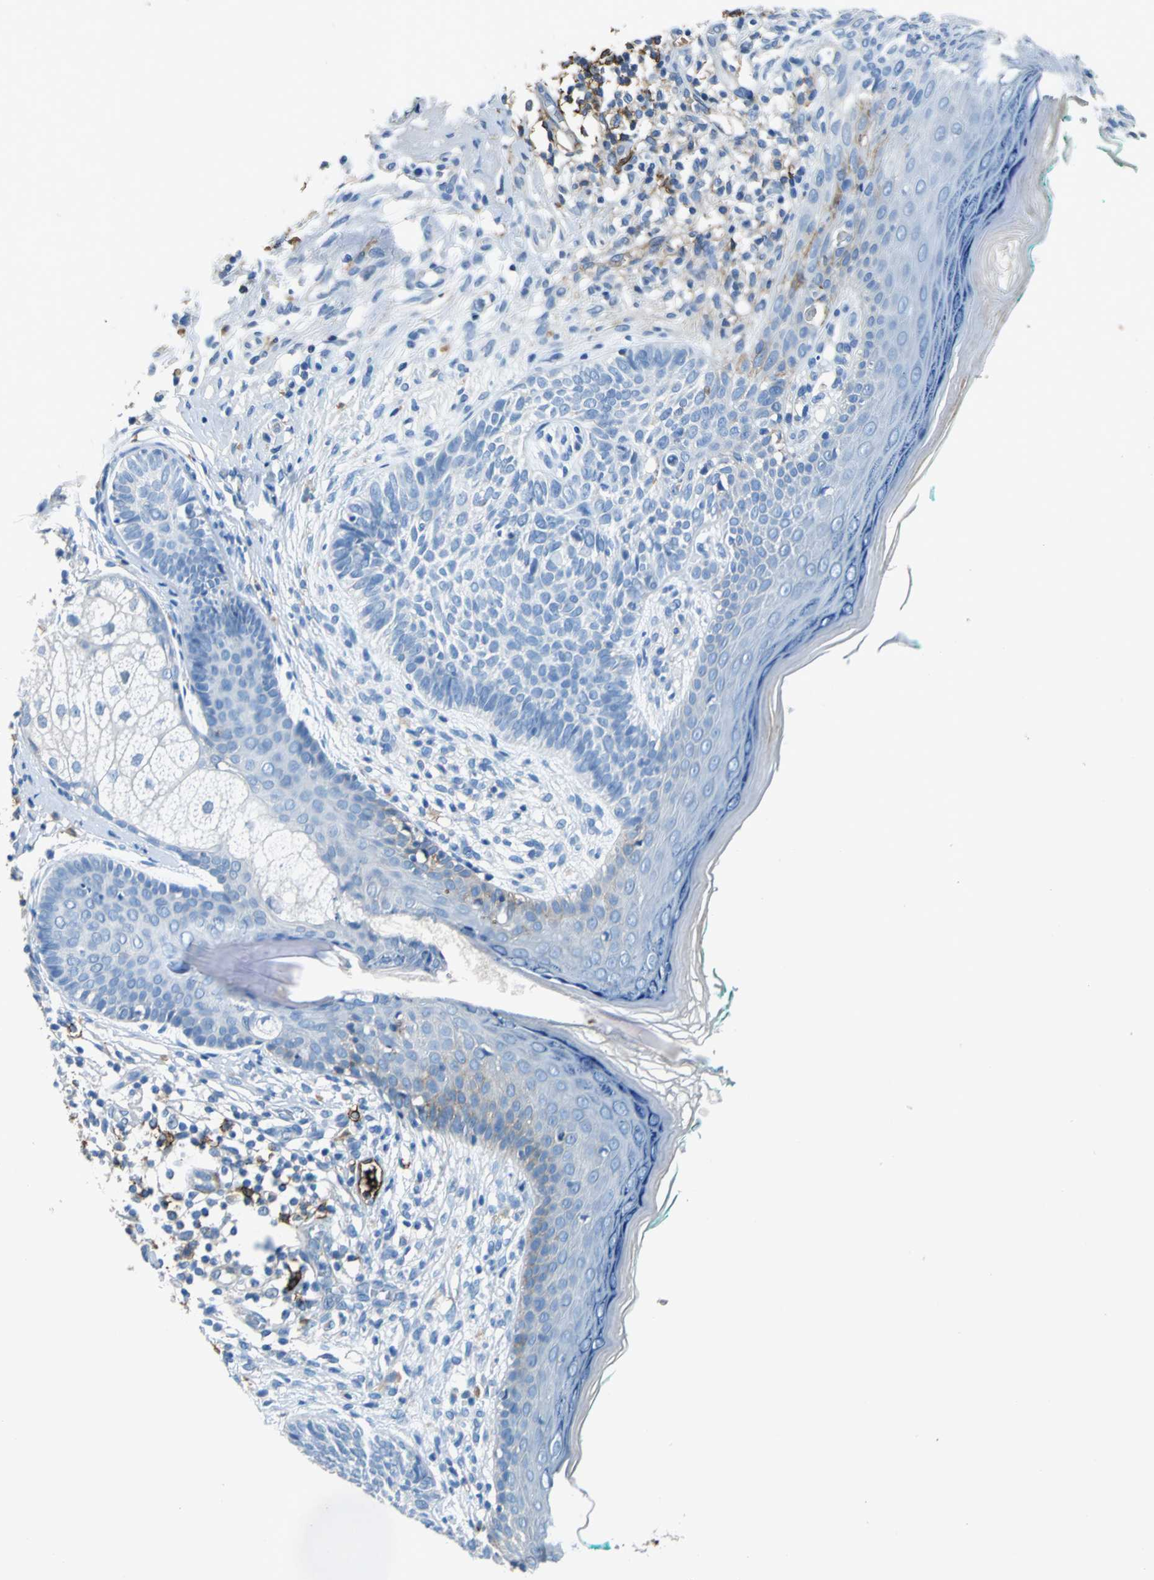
{"staining": {"intensity": "negative", "quantity": "none", "location": "none"}, "tissue": "skin cancer", "cell_type": "Tumor cells", "image_type": "cancer", "snomed": [{"axis": "morphology", "description": "Normal tissue, NOS"}, {"axis": "morphology", "description": "Basal cell carcinoma"}, {"axis": "topography", "description": "Skin"}], "caption": "Immunohistochemistry (IHC) micrograph of human skin basal cell carcinoma stained for a protein (brown), which shows no positivity in tumor cells.", "gene": "RPS13", "patient": {"sex": "male", "age": 76}}